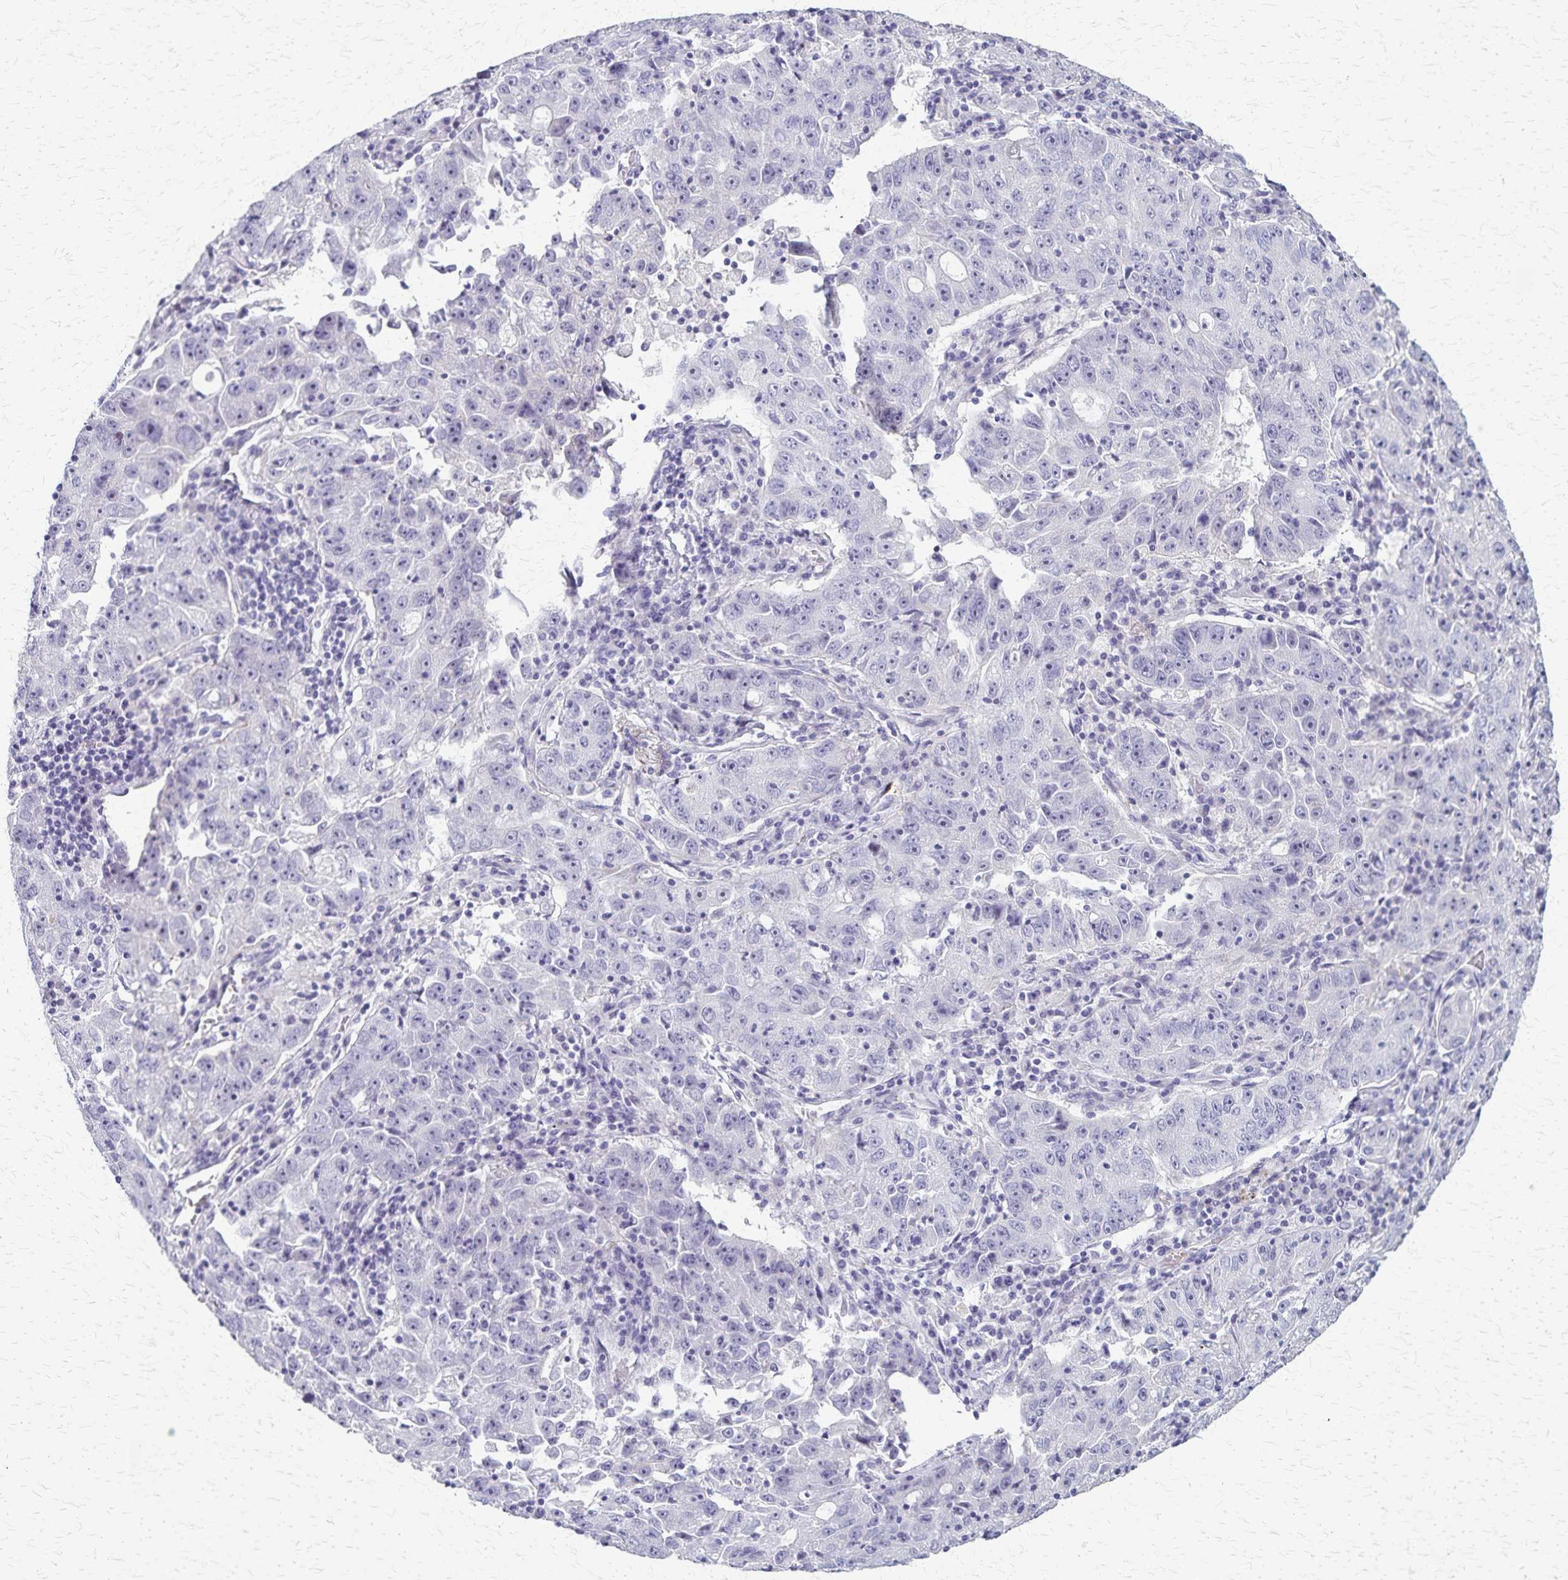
{"staining": {"intensity": "negative", "quantity": "none", "location": "none"}, "tissue": "lung cancer", "cell_type": "Tumor cells", "image_type": "cancer", "snomed": [{"axis": "morphology", "description": "Normal morphology"}, {"axis": "morphology", "description": "Adenocarcinoma, NOS"}, {"axis": "topography", "description": "Lymph node"}, {"axis": "topography", "description": "Lung"}], "caption": "Immunohistochemistry histopathology image of neoplastic tissue: lung adenocarcinoma stained with DAB demonstrates no significant protein expression in tumor cells.", "gene": "RASL10B", "patient": {"sex": "female", "age": 57}}